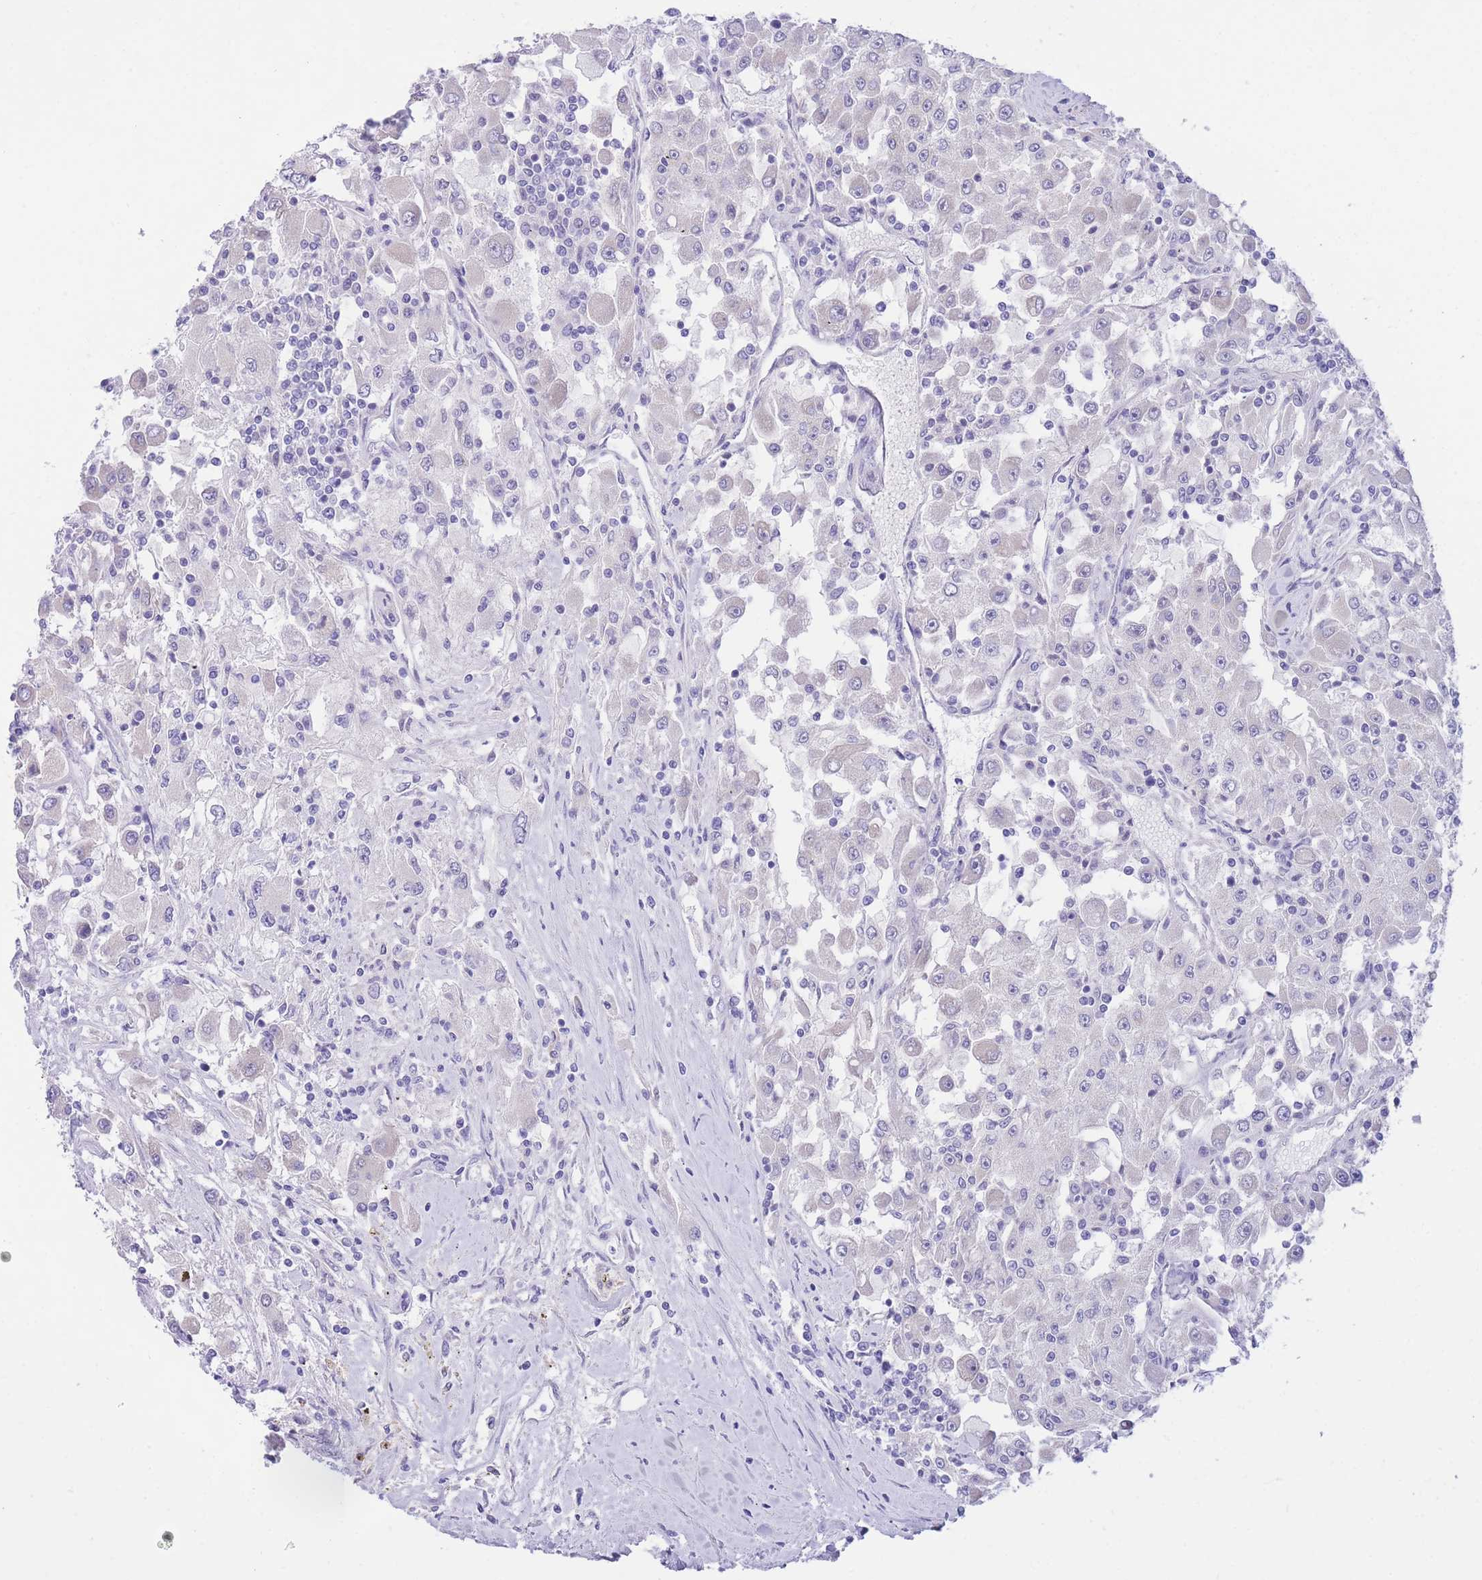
{"staining": {"intensity": "negative", "quantity": "none", "location": "none"}, "tissue": "renal cancer", "cell_type": "Tumor cells", "image_type": "cancer", "snomed": [{"axis": "morphology", "description": "Adenocarcinoma, NOS"}, {"axis": "topography", "description": "Kidney"}], "caption": "Tumor cells show no significant positivity in renal cancer. Nuclei are stained in blue.", "gene": "SSUH2", "patient": {"sex": "female", "age": 67}}